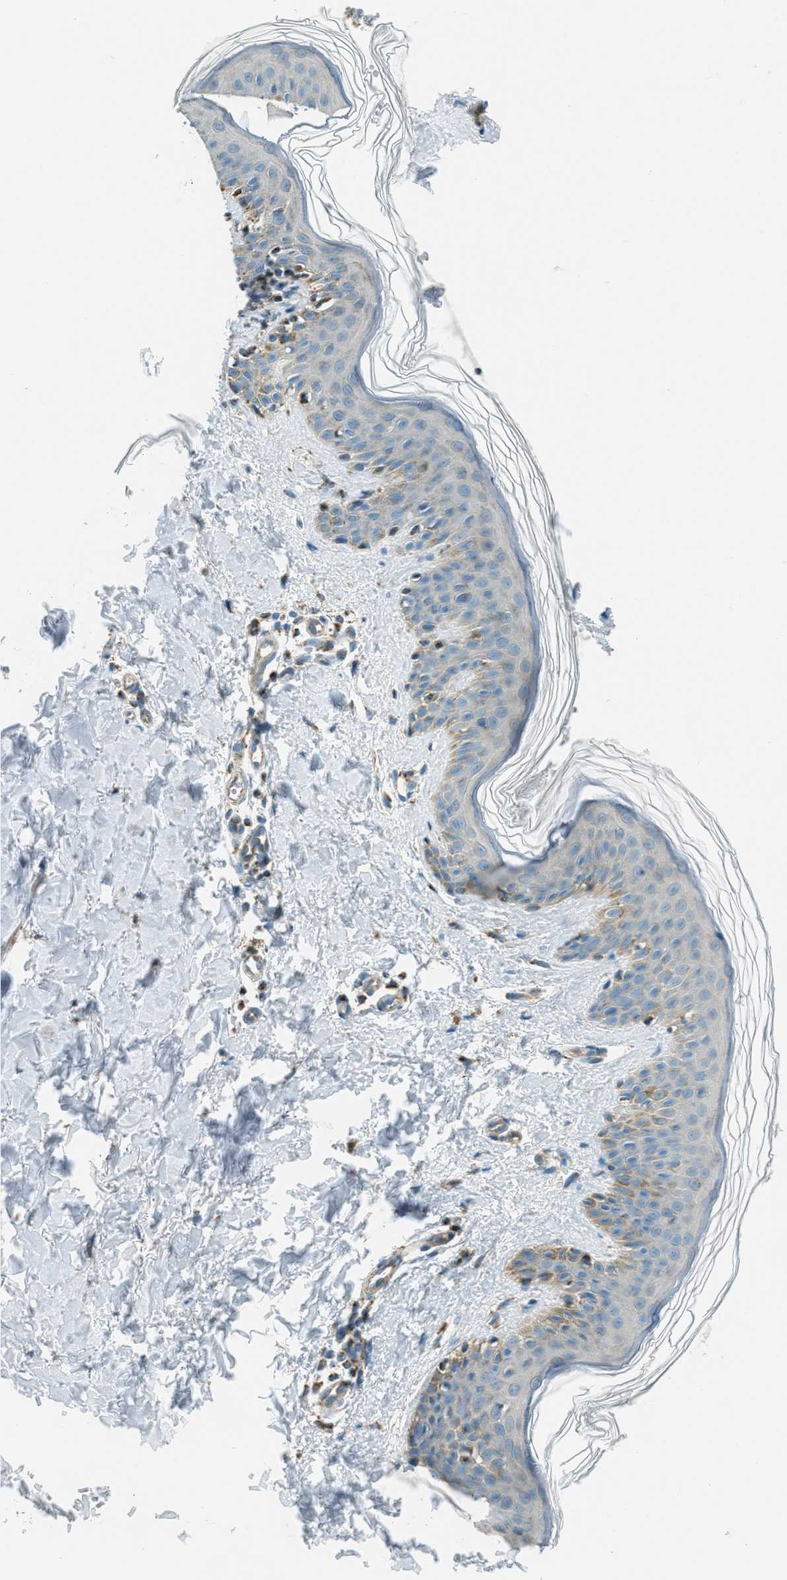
{"staining": {"intensity": "moderate", "quantity": "25%-75%", "location": "cytoplasmic/membranous"}, "tissue": "skin", "cell_type": "Fibroblasts", "image_type": "normal", "snomed": [{"axis": "morphology", "description": "Normal tissue, NOS"}, {"axis": "topography", "description": "Skin"}], "caption": "A high-resolution histopathology image shows immunohistochemistry staining of benign skin, which exhibits moderate cytoplasmic/membranous positivity in approximately 25%-75% of fibroblasts. (DAB = brown stain, brightfield microscopy at high magnification).", "gene": "CHST15", "patient": {"sex": "male", "age": 40}}